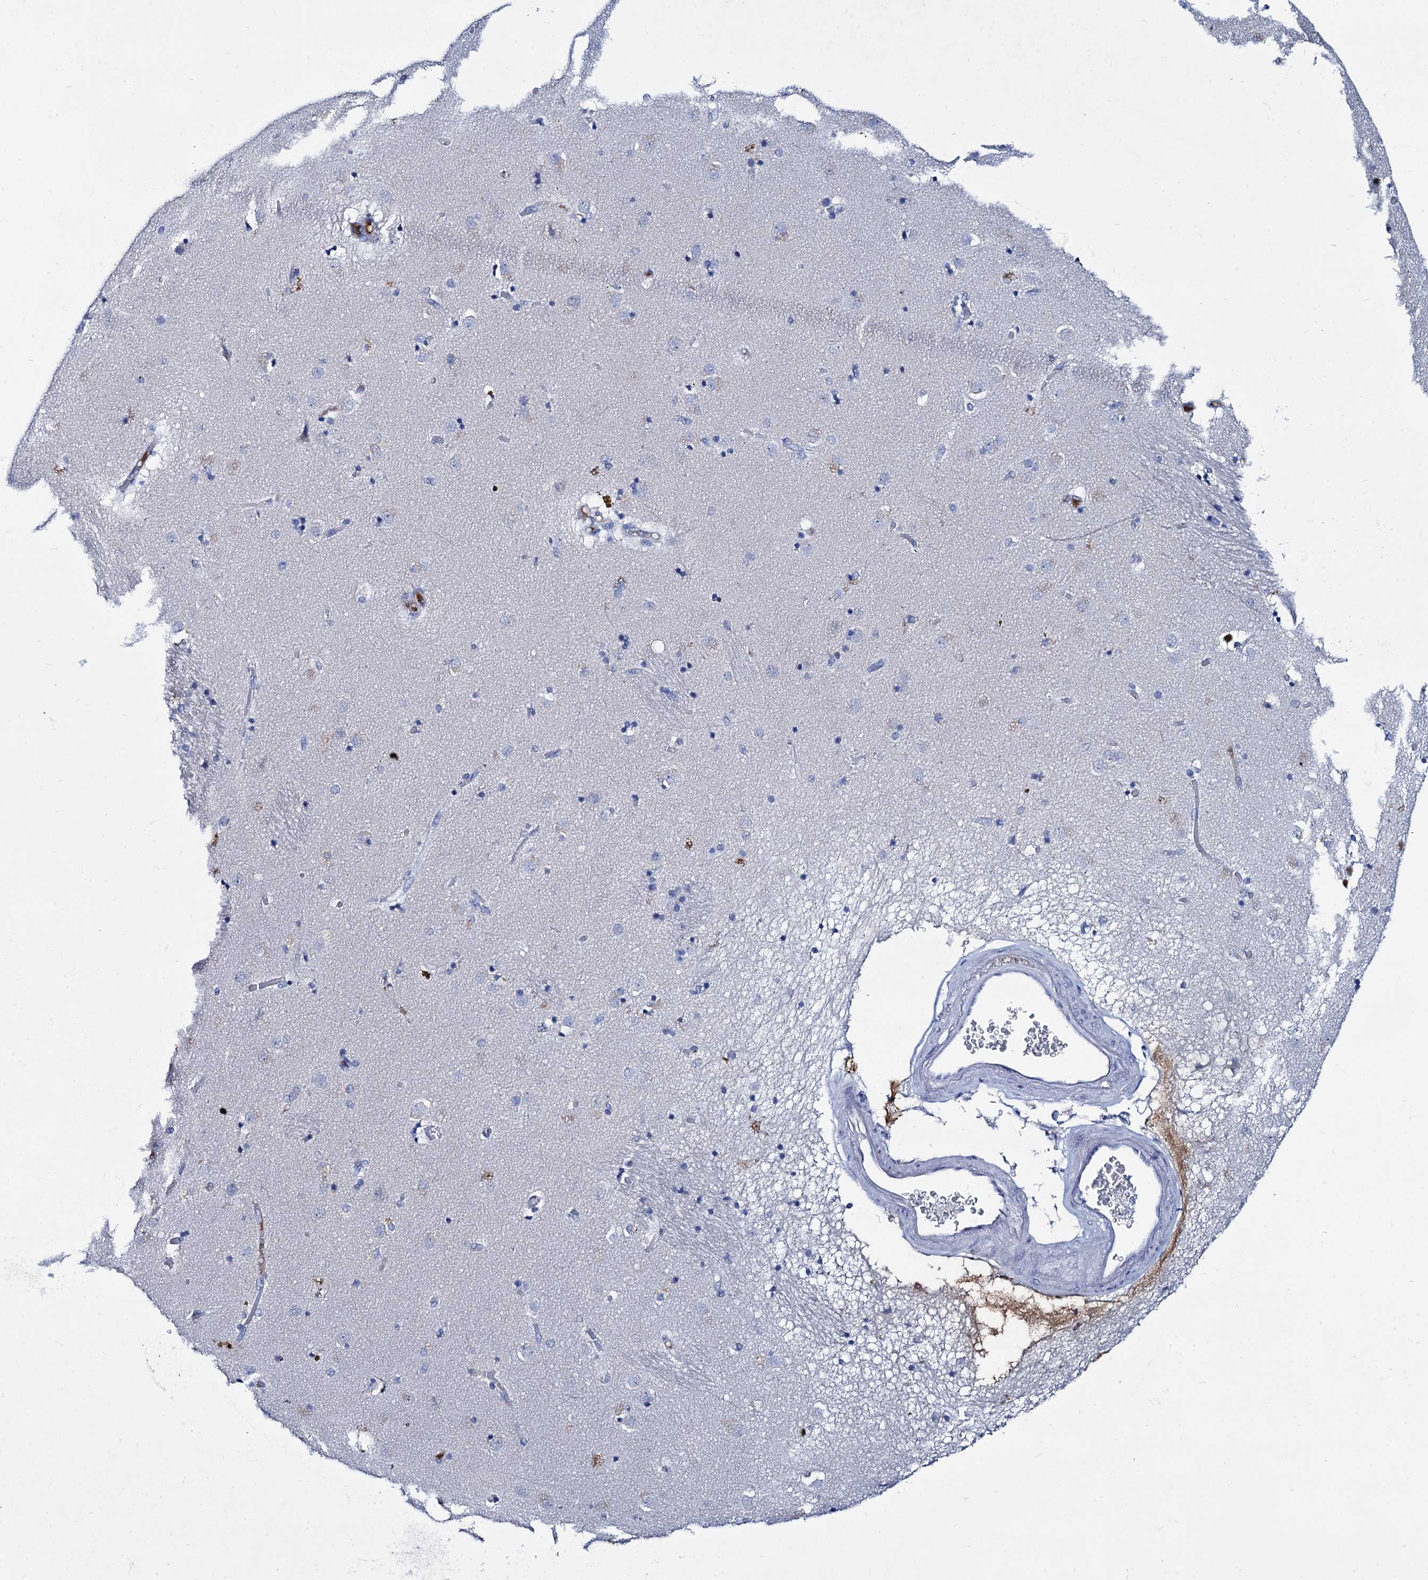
{"staining": {"intensity": "negative", "quantity": "none", "location": "none"}, "tissue": "caudate", "cell_type": "Glial cells", "image_type": "normal", "snomed": [{"axis": "morphology", "description": "Normal tissue, NOS"}, {"axis": "topography", "description": "Lateral ventricle wall"}], "caption": "A high-resolution micrograph shows IHC staining of benign caudate, which displays no significant expression in glial cells.", "gene": "TMEM72", "patient": {"sex": "male", "age": 70}}